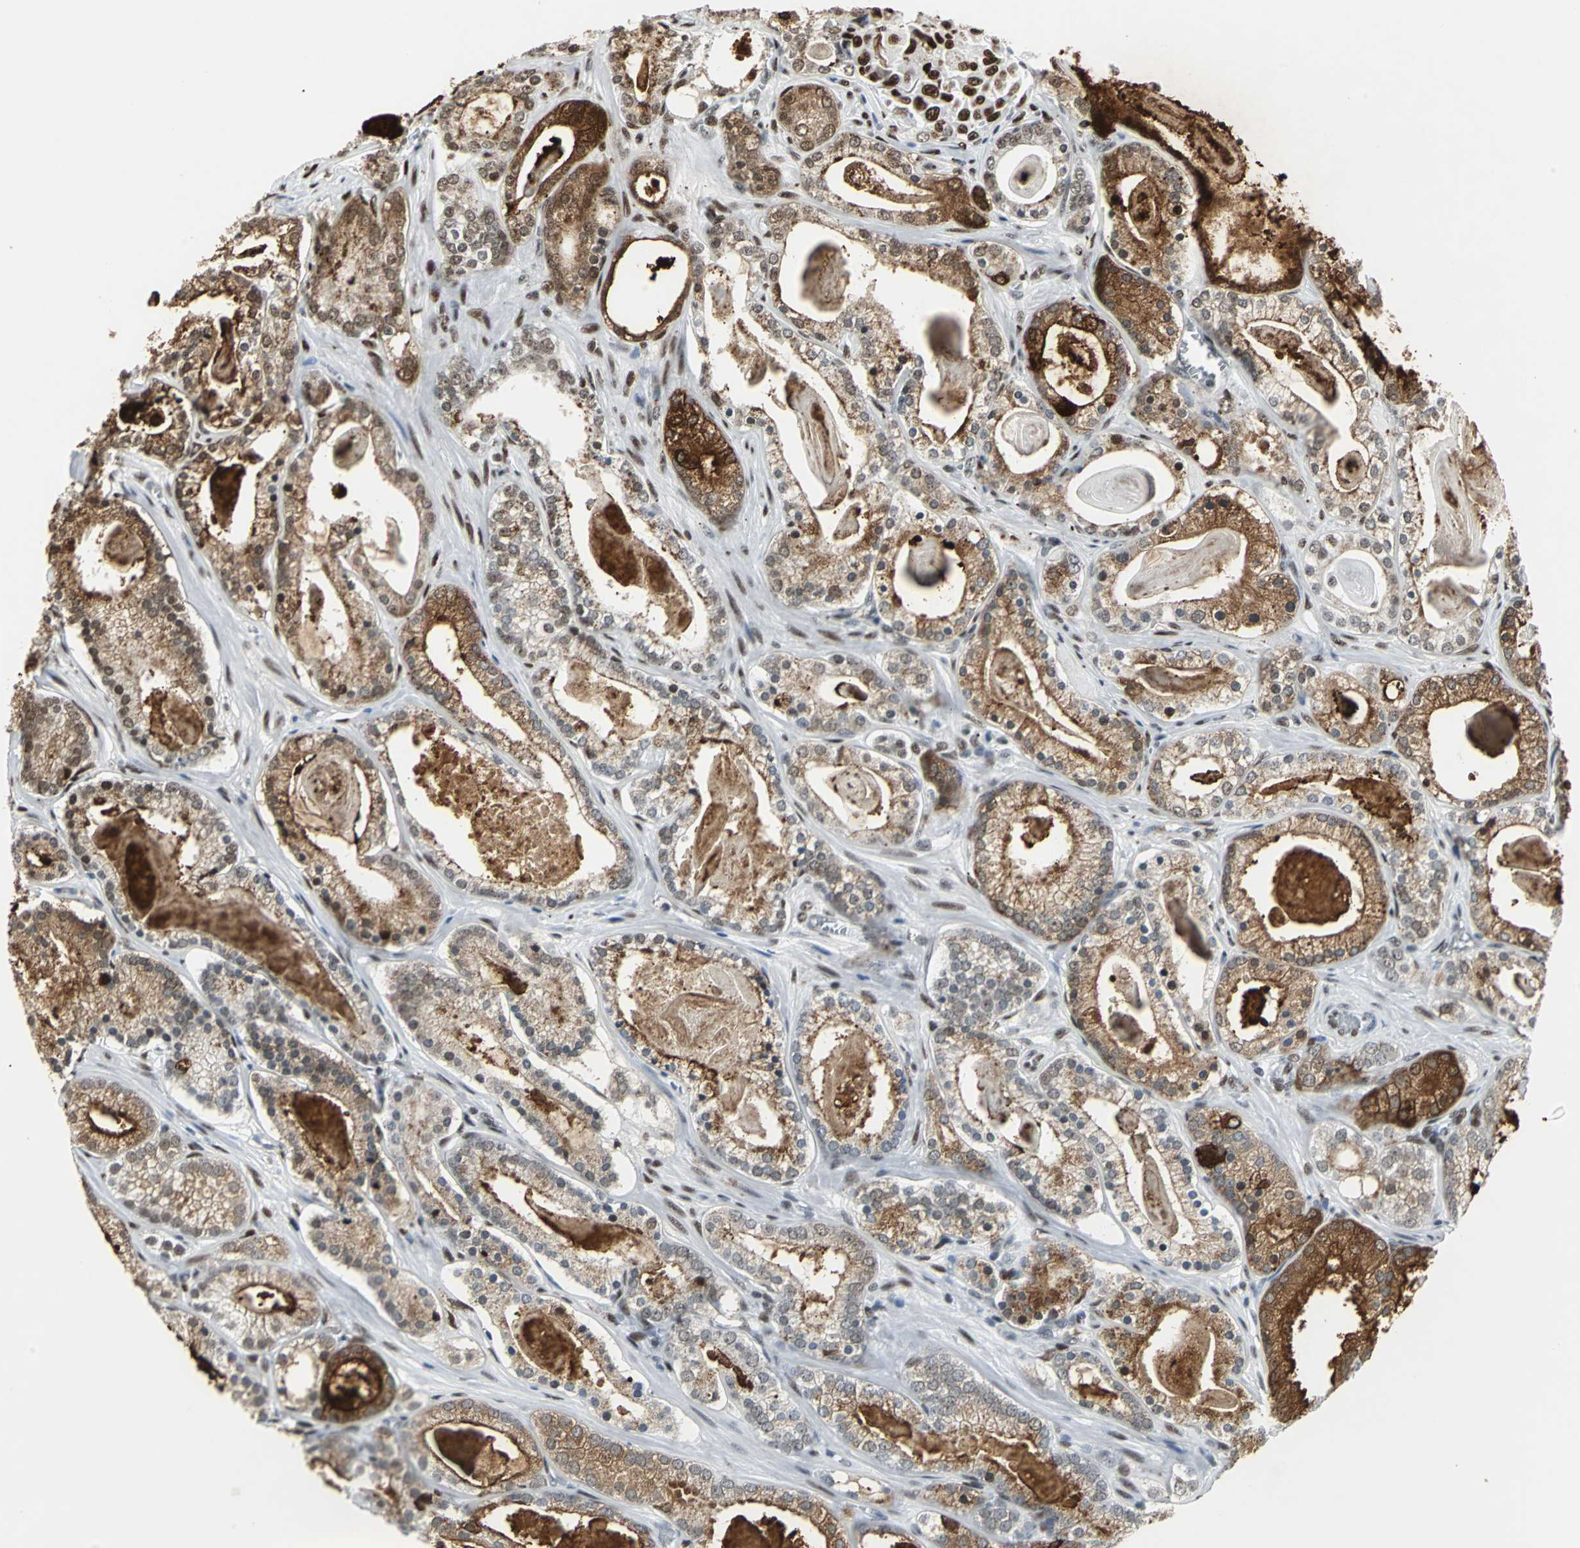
{"staining": {"intensity": "strong", "quantity": ">75%", "location": "cytoplasmic/membranous,nuclear"}, "tissue": "prostate cancer", "cell_type": "Tumor cells", "image_type": "cancer", "snomed": [{"axis": "morphology", "description": "Adenocarcinoma, Low grade"}, {"axis": "topography", "description": "Prostate"}], "caption": "Strong cytoplasmic/membranous and nuclear positivity is appreciated in approximately >75% of tumor cells in prostate cancer (adenocarcinoma (low-grade)).", "gene": "HDAC2", "patient": {"sex": "male", "age": 59}}